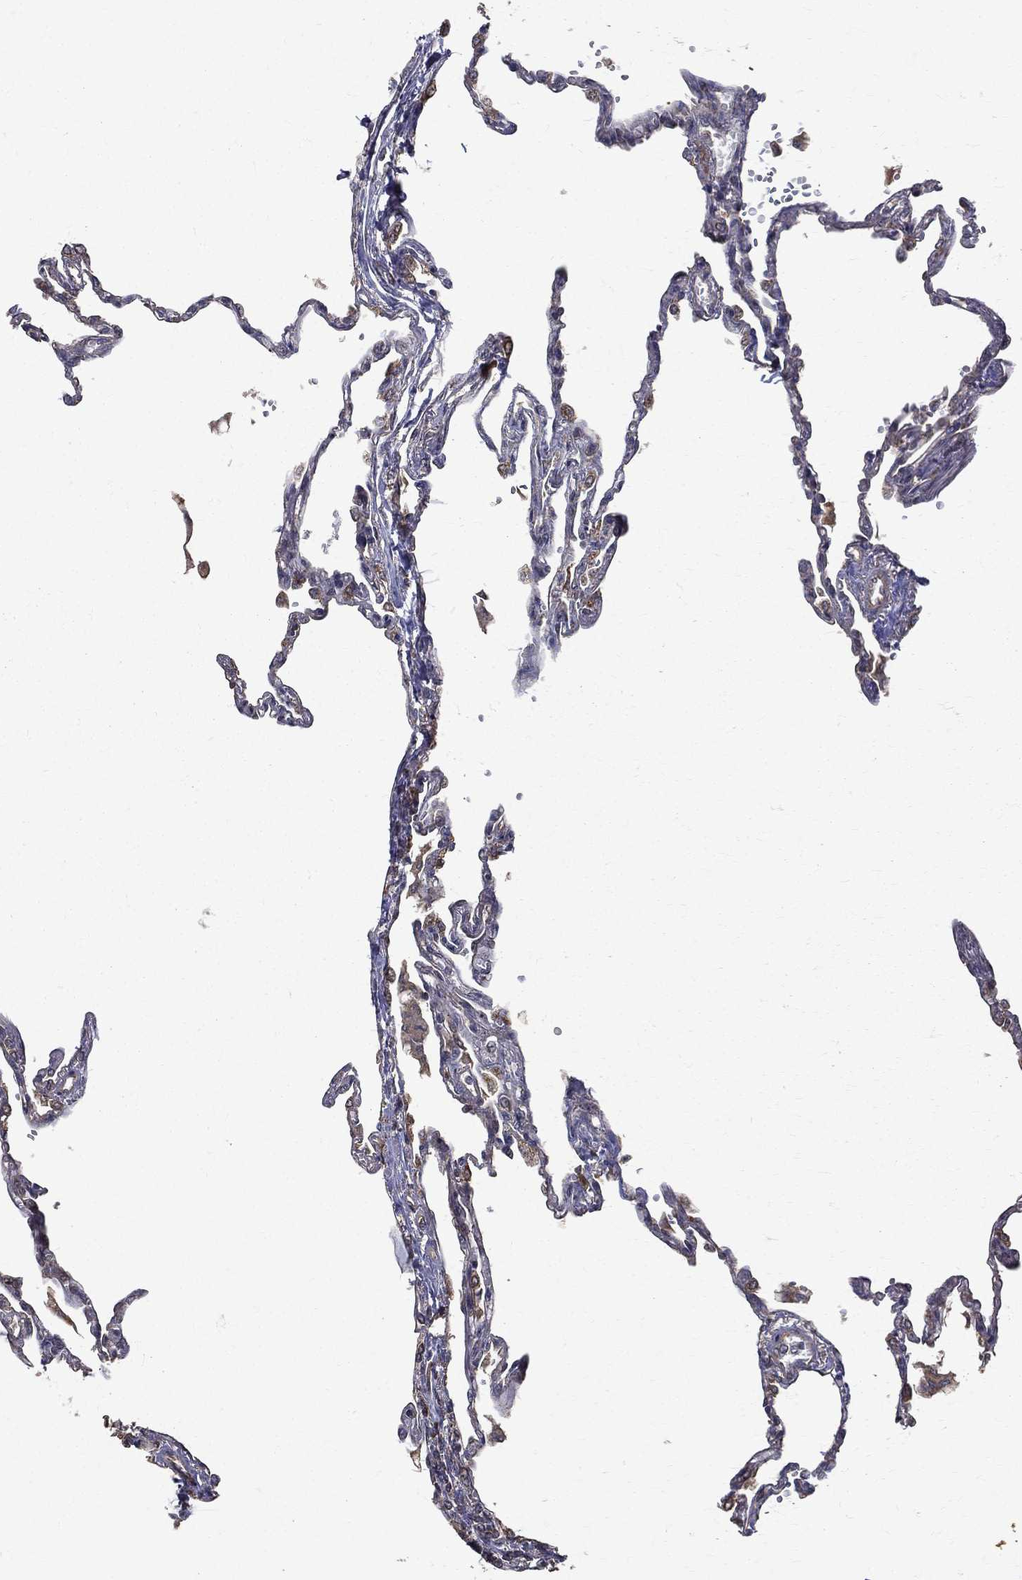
{"staining": {"intensity": "negative", "quantity": "none", "location": "none"}, "tissue": "lung", "cell_type": "Alveolar cells", "image_type": "normal", "snomed": [{"axis": "morphology", "description": "Normal tissue, NOS"}, {"axis": "topography", "description": "Lung"}], "caption": "Immunohistochemistry histopathology image of benign lung stained for a protein (brown), which displays no positivity in alveolar cells.", "gene": "RPGR", "patient": {"sex": "male", "age": 78}}